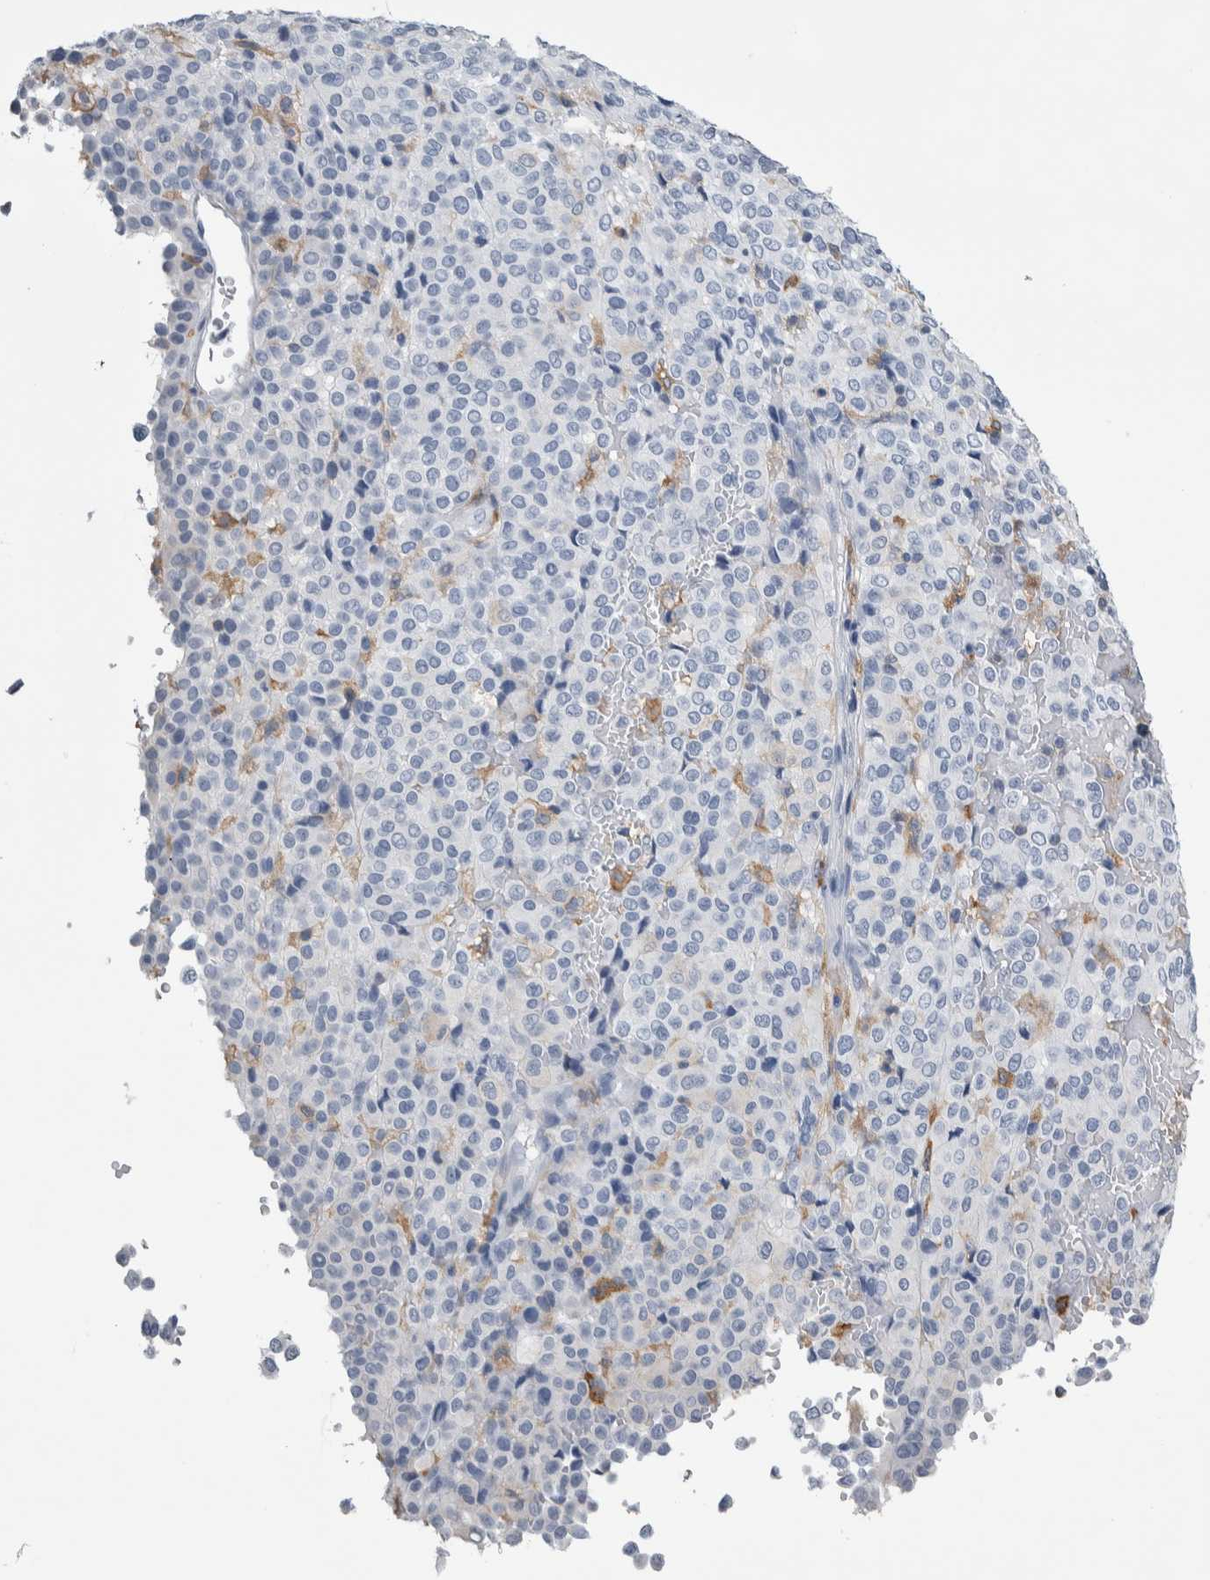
{"staining": {"intensity": "negative", "quantity": "none", "location": "none"}, "tissue": "melanoma", "cell_type": "Tumor cells", "image_type": "cancer", "snomed": [{"axis": "morphology", "description": "Malignant melanoma, Metastatic site"}, {"axis": "topography", "description": "Pancreas"}], "caption": "Immunohistochemical staining of human malignant melanoma (metastatic site) exhibits no significant positivity in tumor cells.", "gene": "SKAP2", "patient": {"sex": "female", "age": 30}}